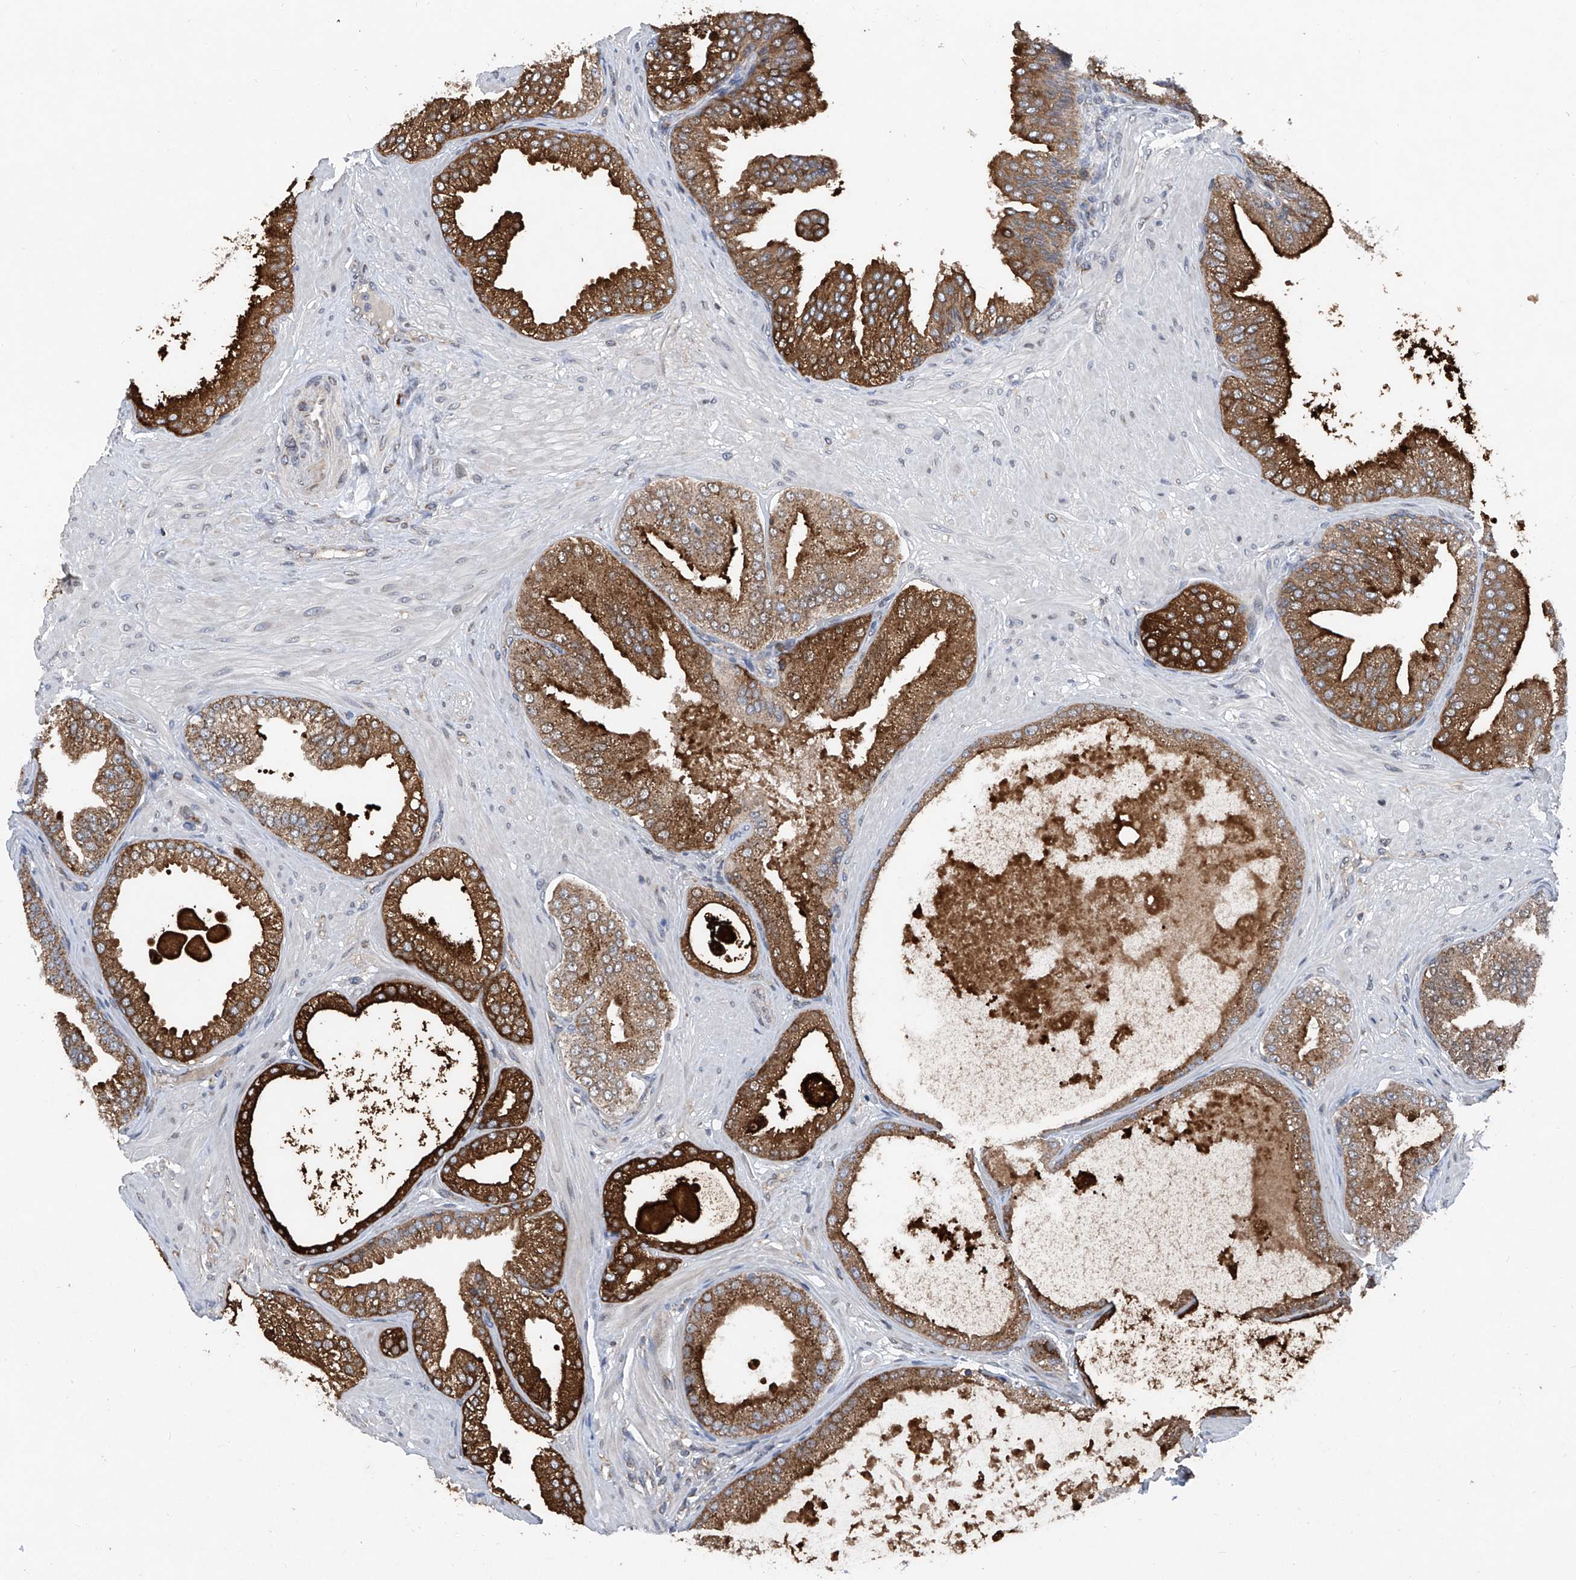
{"staining": {"intensity": "strong", "quantity": ">75%", "location": "cytoplasmic/membranous"}, "tissue": "prostate cancer", "cell_type": "Tumor cells", "image_type": "cancer", "snomed": [{"axis": "morphology", "description": "Adenocarcinoma, Low grade"}, {"axis": "topography", "description": "Prostate"}], "caption": "A histopathology image of human prostate cancer stained for a protein shows strong cytoplasmic/membranous brown staining in tumor cells.", "gene": "BCKDHB", "patient": {"sex": "male", "age": 63}}